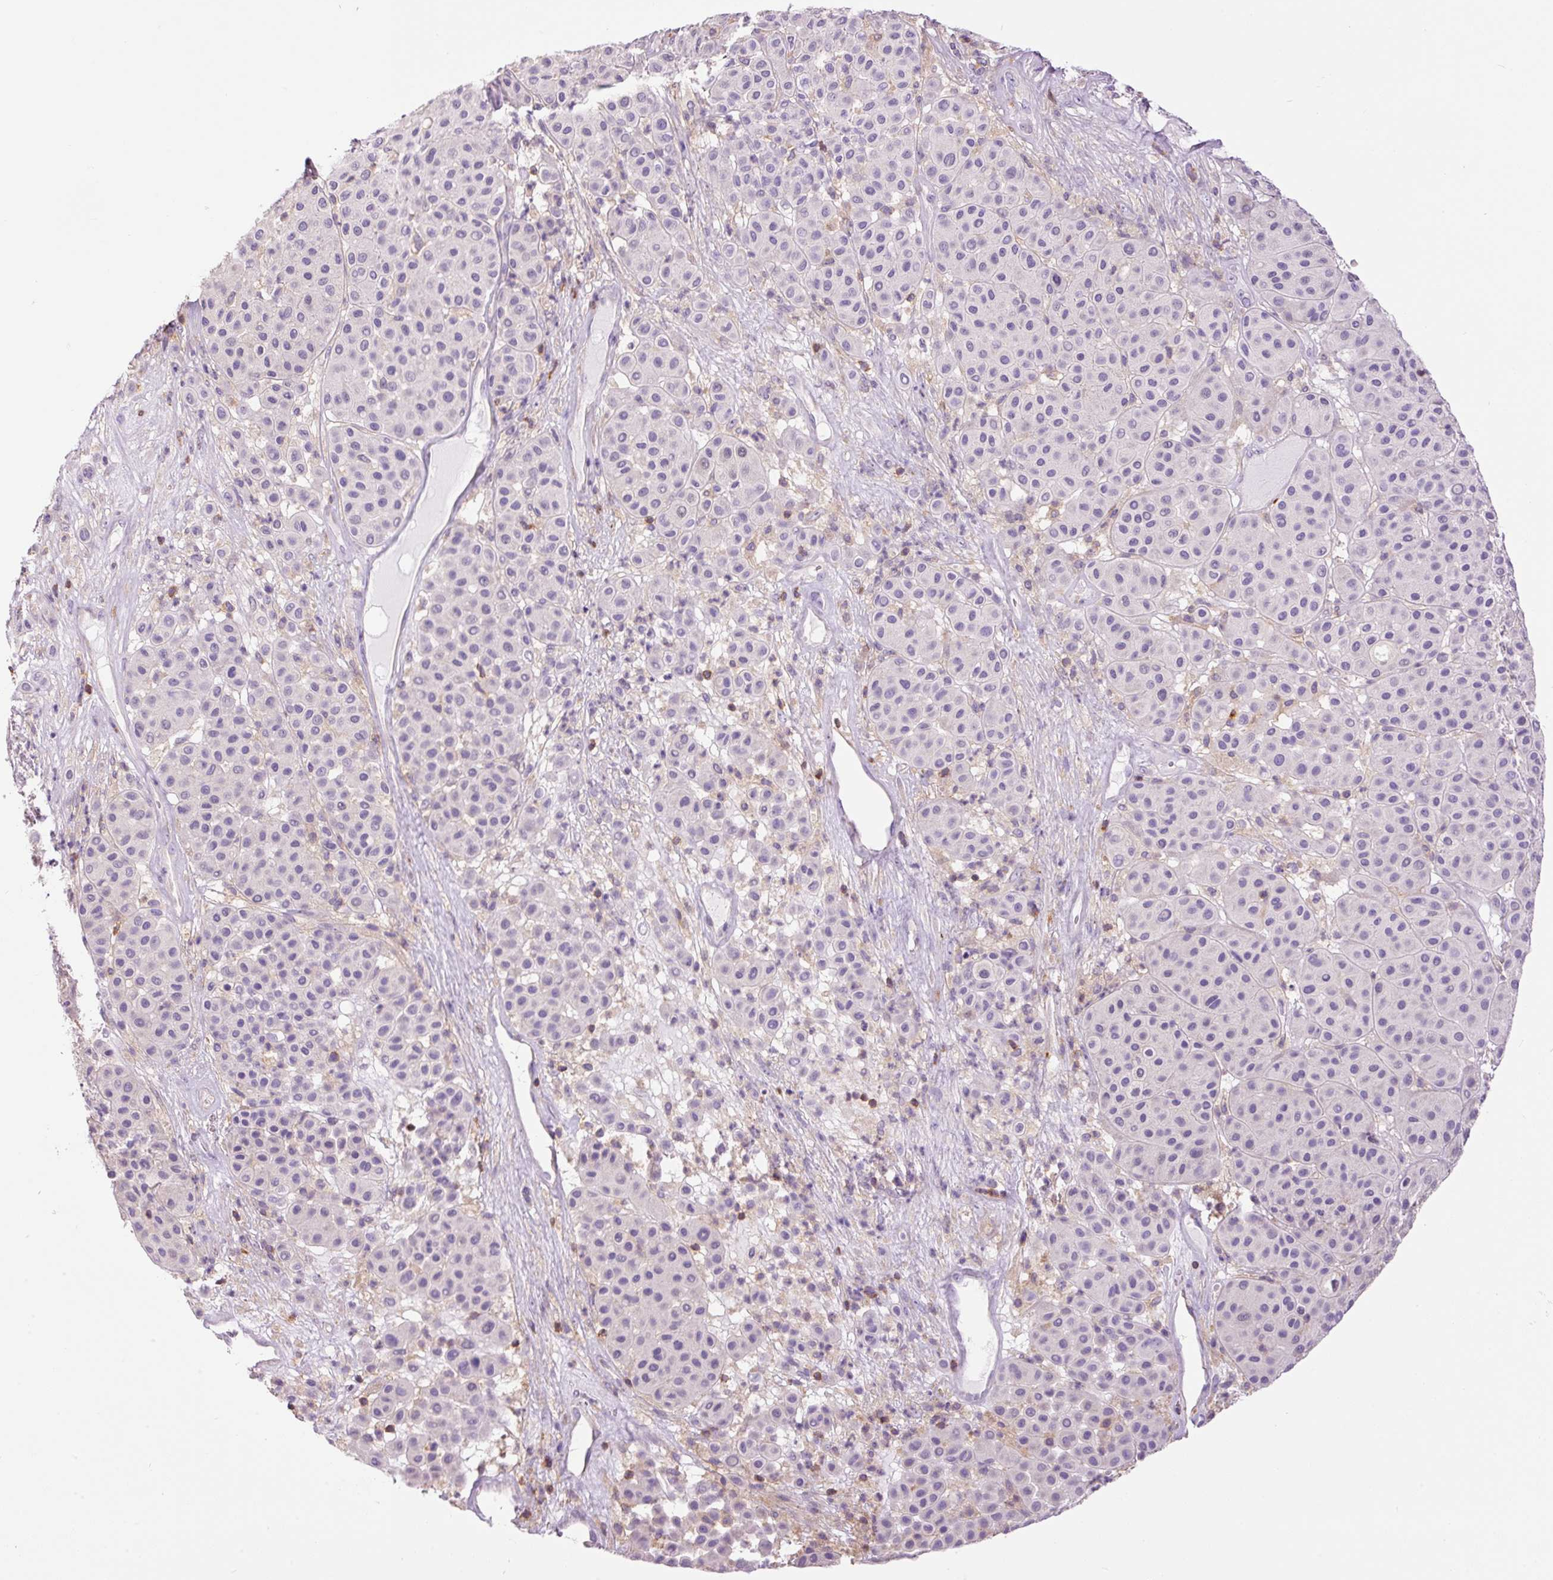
{"staining": {"intensity": "negative", "quantity": "none", "location": "none"}, "tissue": "melanoma", "cell_type": "Tumor cells", "image_type": "cancer", "snomed": [{"axis": "morphology", "description": "Malignant melanoma, Metastatic site"}, {"axis": "topography", "description": "Smooth muscle"}], "caption": "Human melanoma stained for a protein using immunohistochemistry (IHC) reveals no expression in tumor cells.", "gene": "DOK6", "patient": {"sex": "male", "age": 41}}